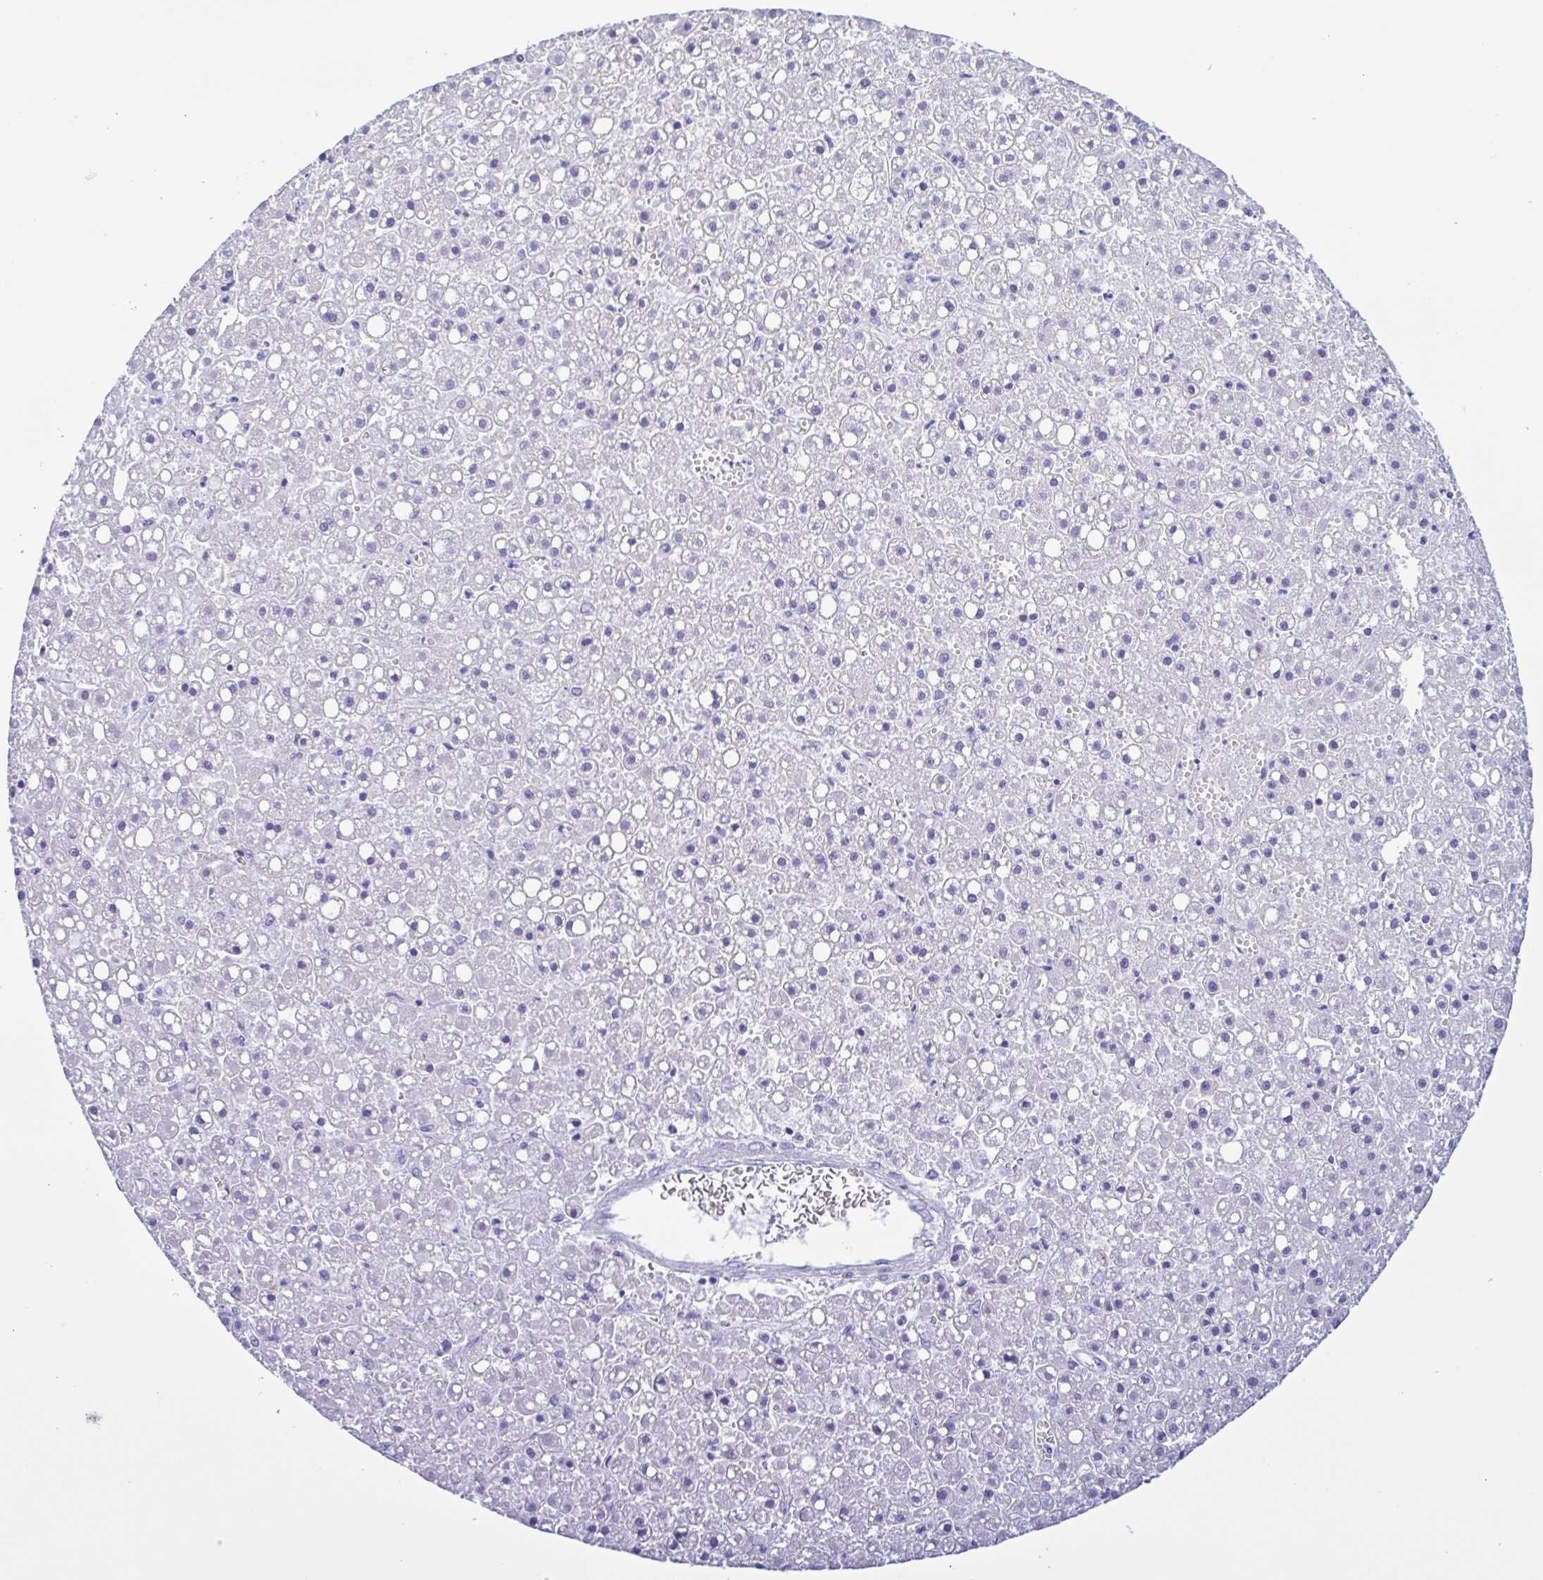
{"staining": {"intensity": "negative", "quantity": "none", "location": "none"}, "tissue": "liver cancer", "cell_type": "Tumor cells", "image_type": "cancer", "snomed": [{"axis": "morphology", "description": "Carcinoma, Hepatocellular, NOS"}, {"axis": "topography", "description": "Liver"}], "caption": "An immunohistochemistry (IHC) histopathology image of hepatocellular carcinoma (liver) is shown. There is no staining in tumor cells of hepatocellular carcinoma (liver).", "gene": "TSPY2", "patient": {"sex": "male", "age": 67}}